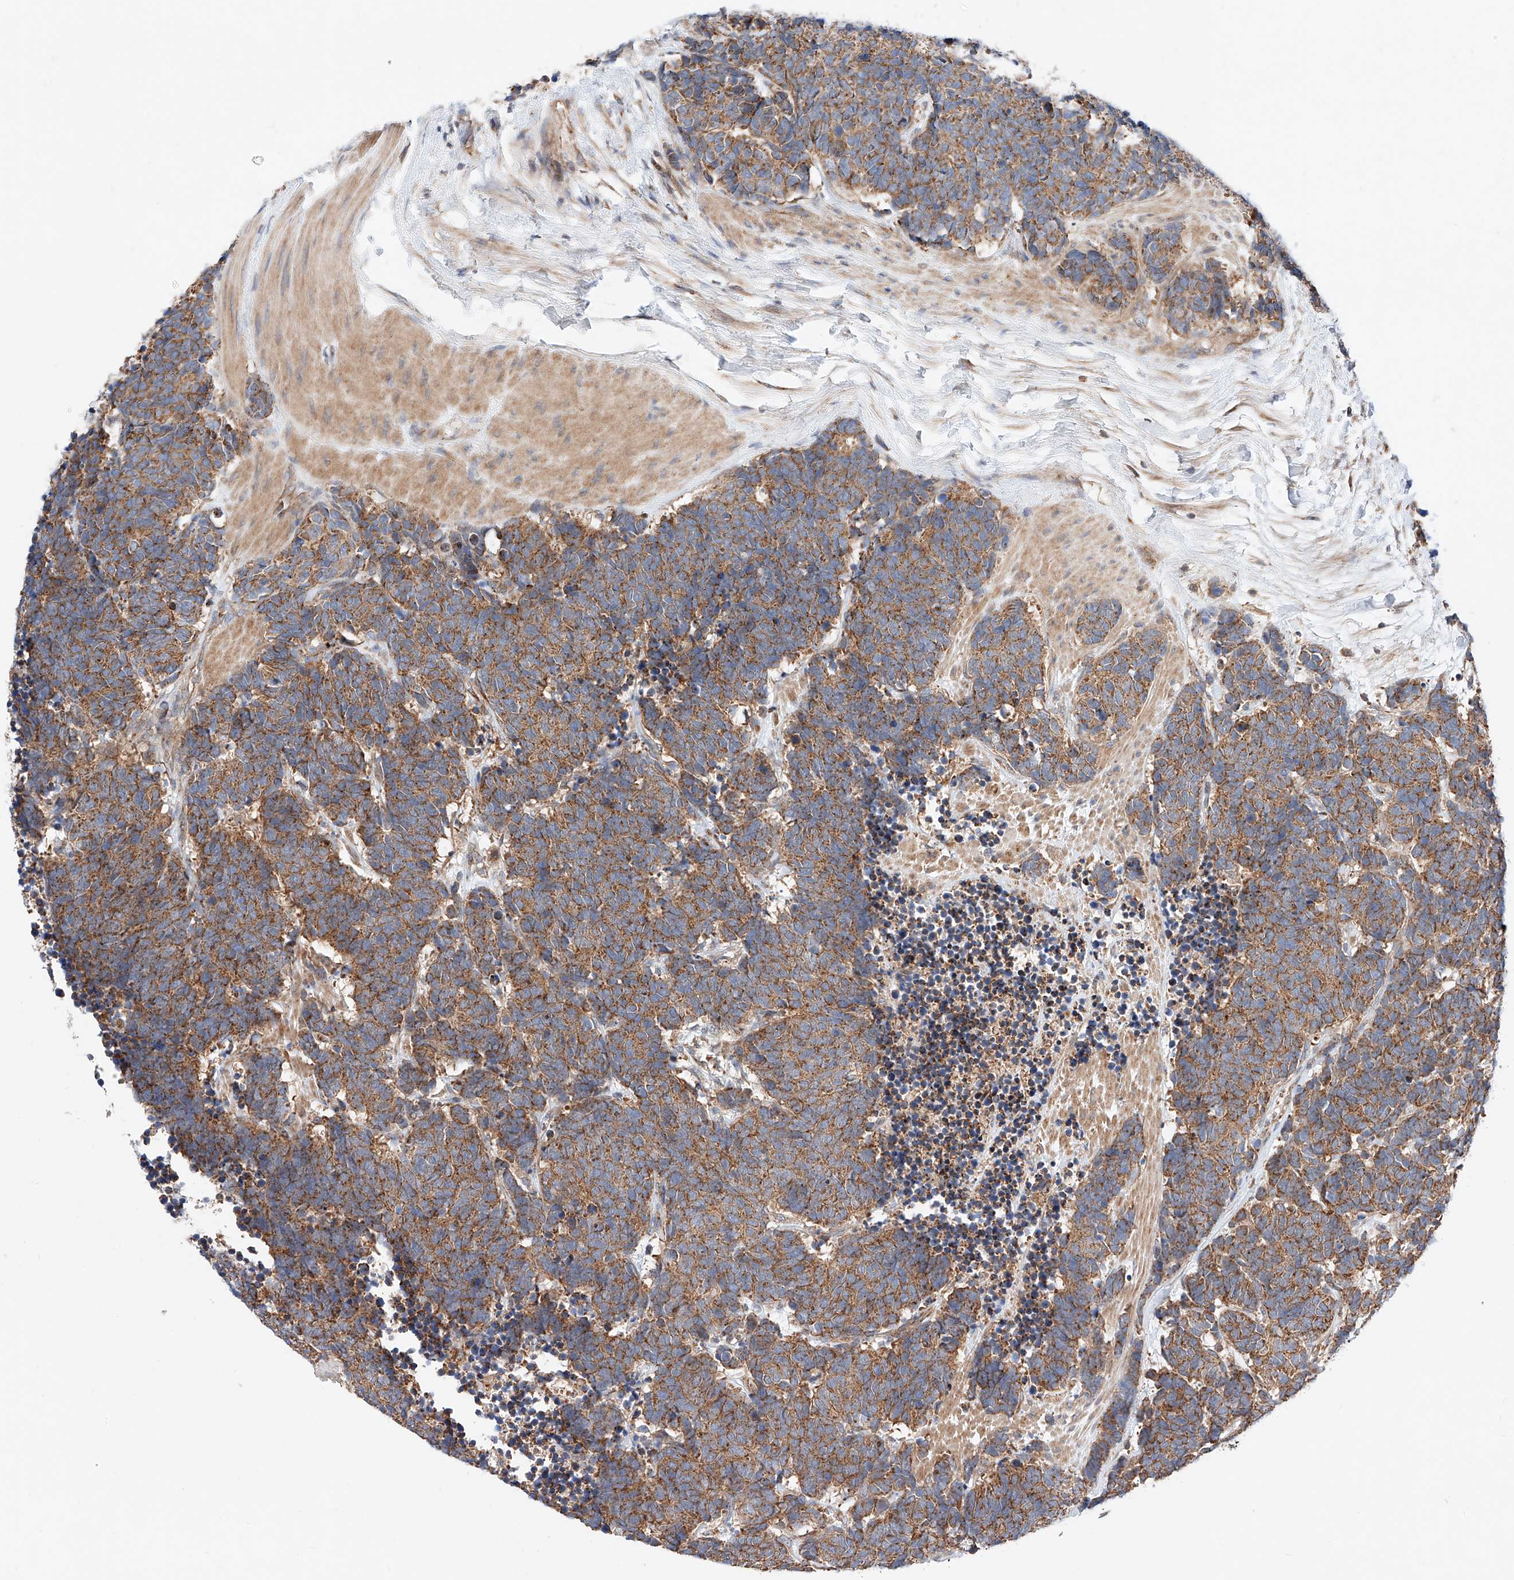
{"staining": {"intensity": "moderate", "quantity": ">75%", "location": "cytoplasmic/membranous"}, "tissue": "carcinoid", "cell_type": "Tumor cells", "image_type": "cancer", "snomed": [{"axis": "morphology", "description": "Carcinoma, NOS"}, {"axis": "morphology", "description": "Carcinoid, malignant, NOS"}, {"axis": "topography", "description": "Urinary bladder"}], "caption": "Carcinoid stained with DAB (3,3'-diaminobenzidine) immunohistochemistry reveals medium levels of moderate cytoplasmic/membranous positivity in about >75% of tumor cells.", "gene": "NR1D1", "patient": {"sex": "male", "age": 57}}